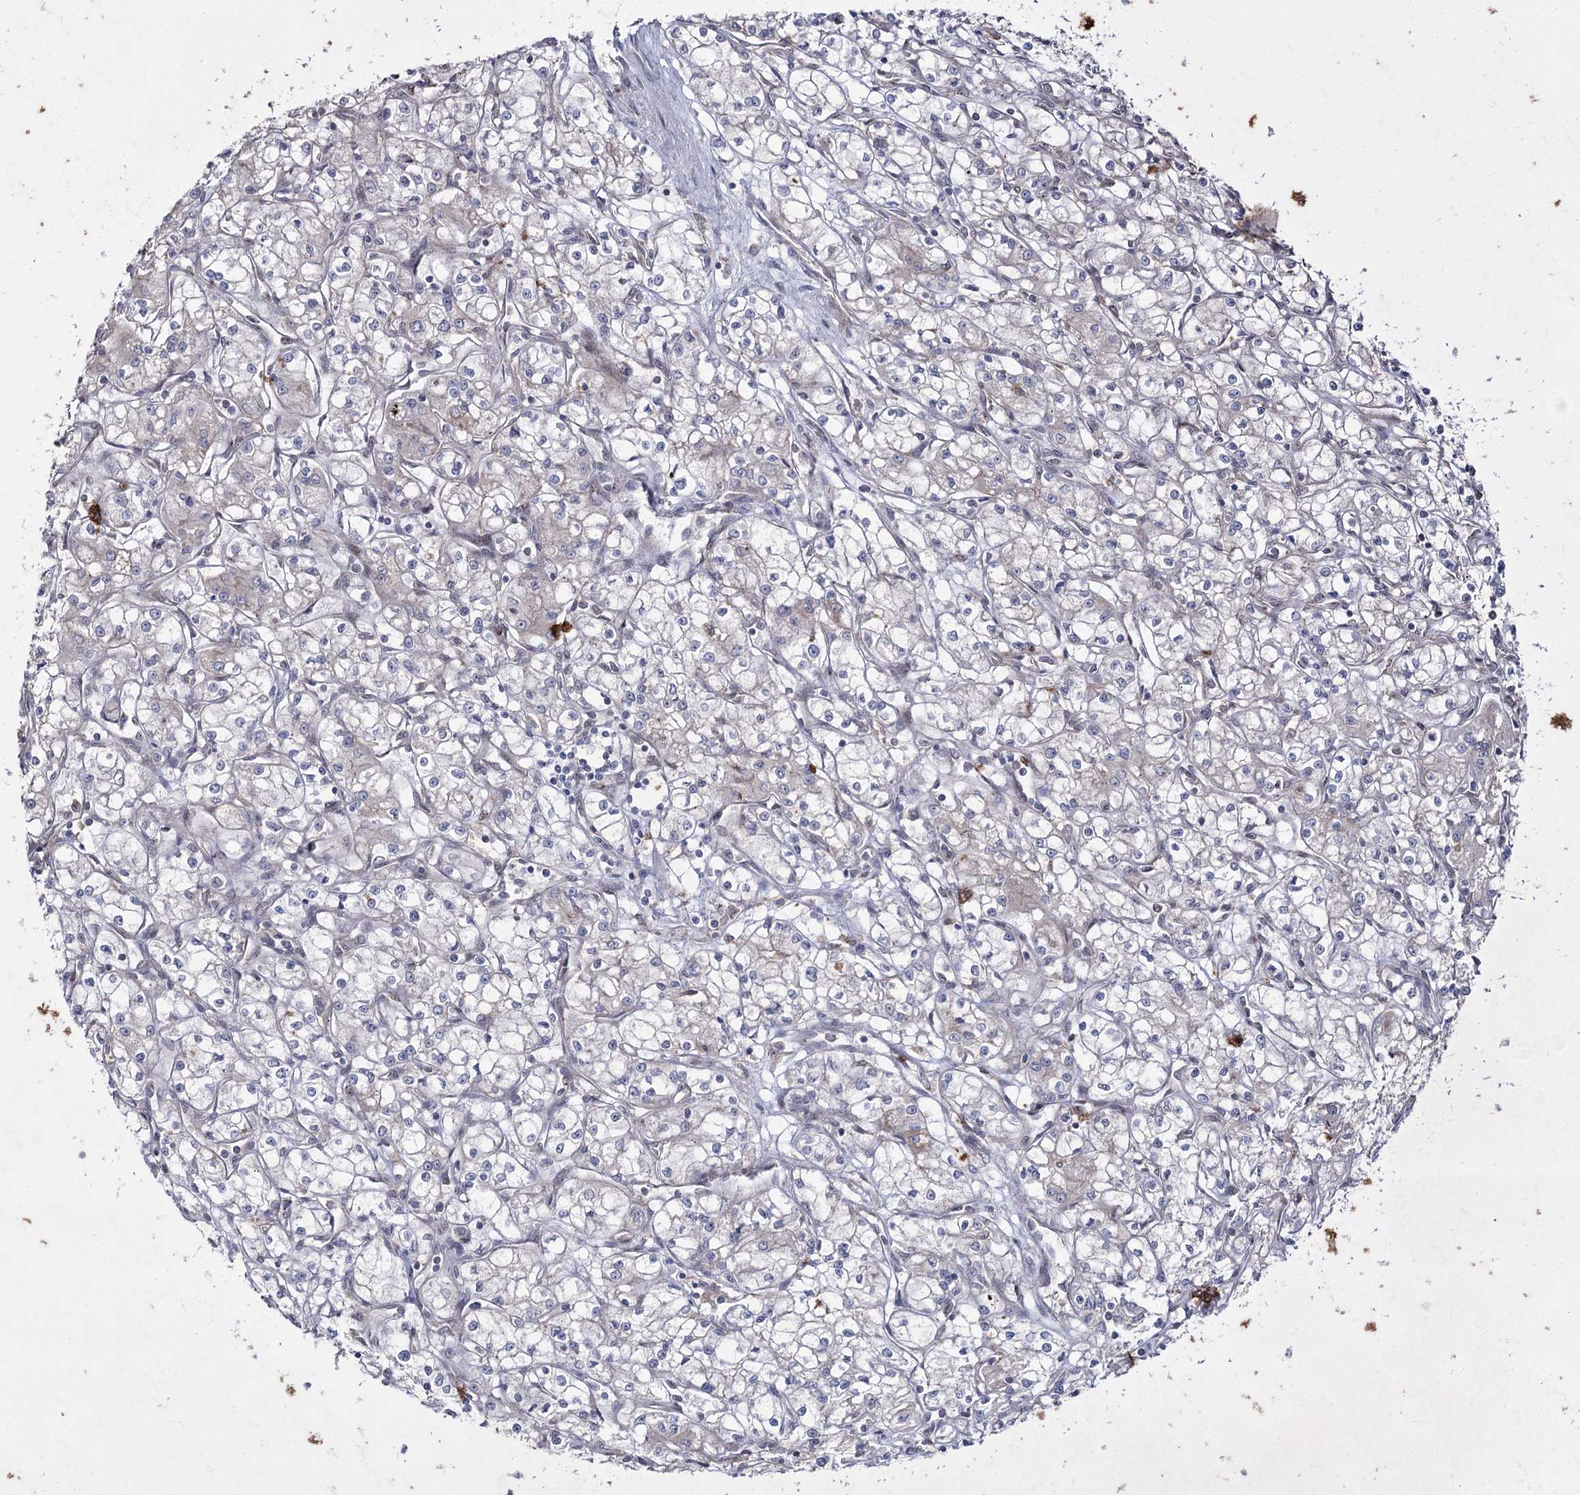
{"staining": {"intensity": "negative", "quantity": "none", "location": "none"}, "tissue": "renal cancer", "cell_type": "Tumor cells", "image_type": "cancer", "snomed": [{"axis": "morphology", "description": "Adenocarcinoma, NOS"}, {"axis": "topography", "description": "Kidney"}], "caption": "Immunohistochemistry of human adenocarcinoma (renal) exhibits no staining in tumor cells.", "gene": "SH3TC1", "patient": {"sex": "male", "age": 59}}